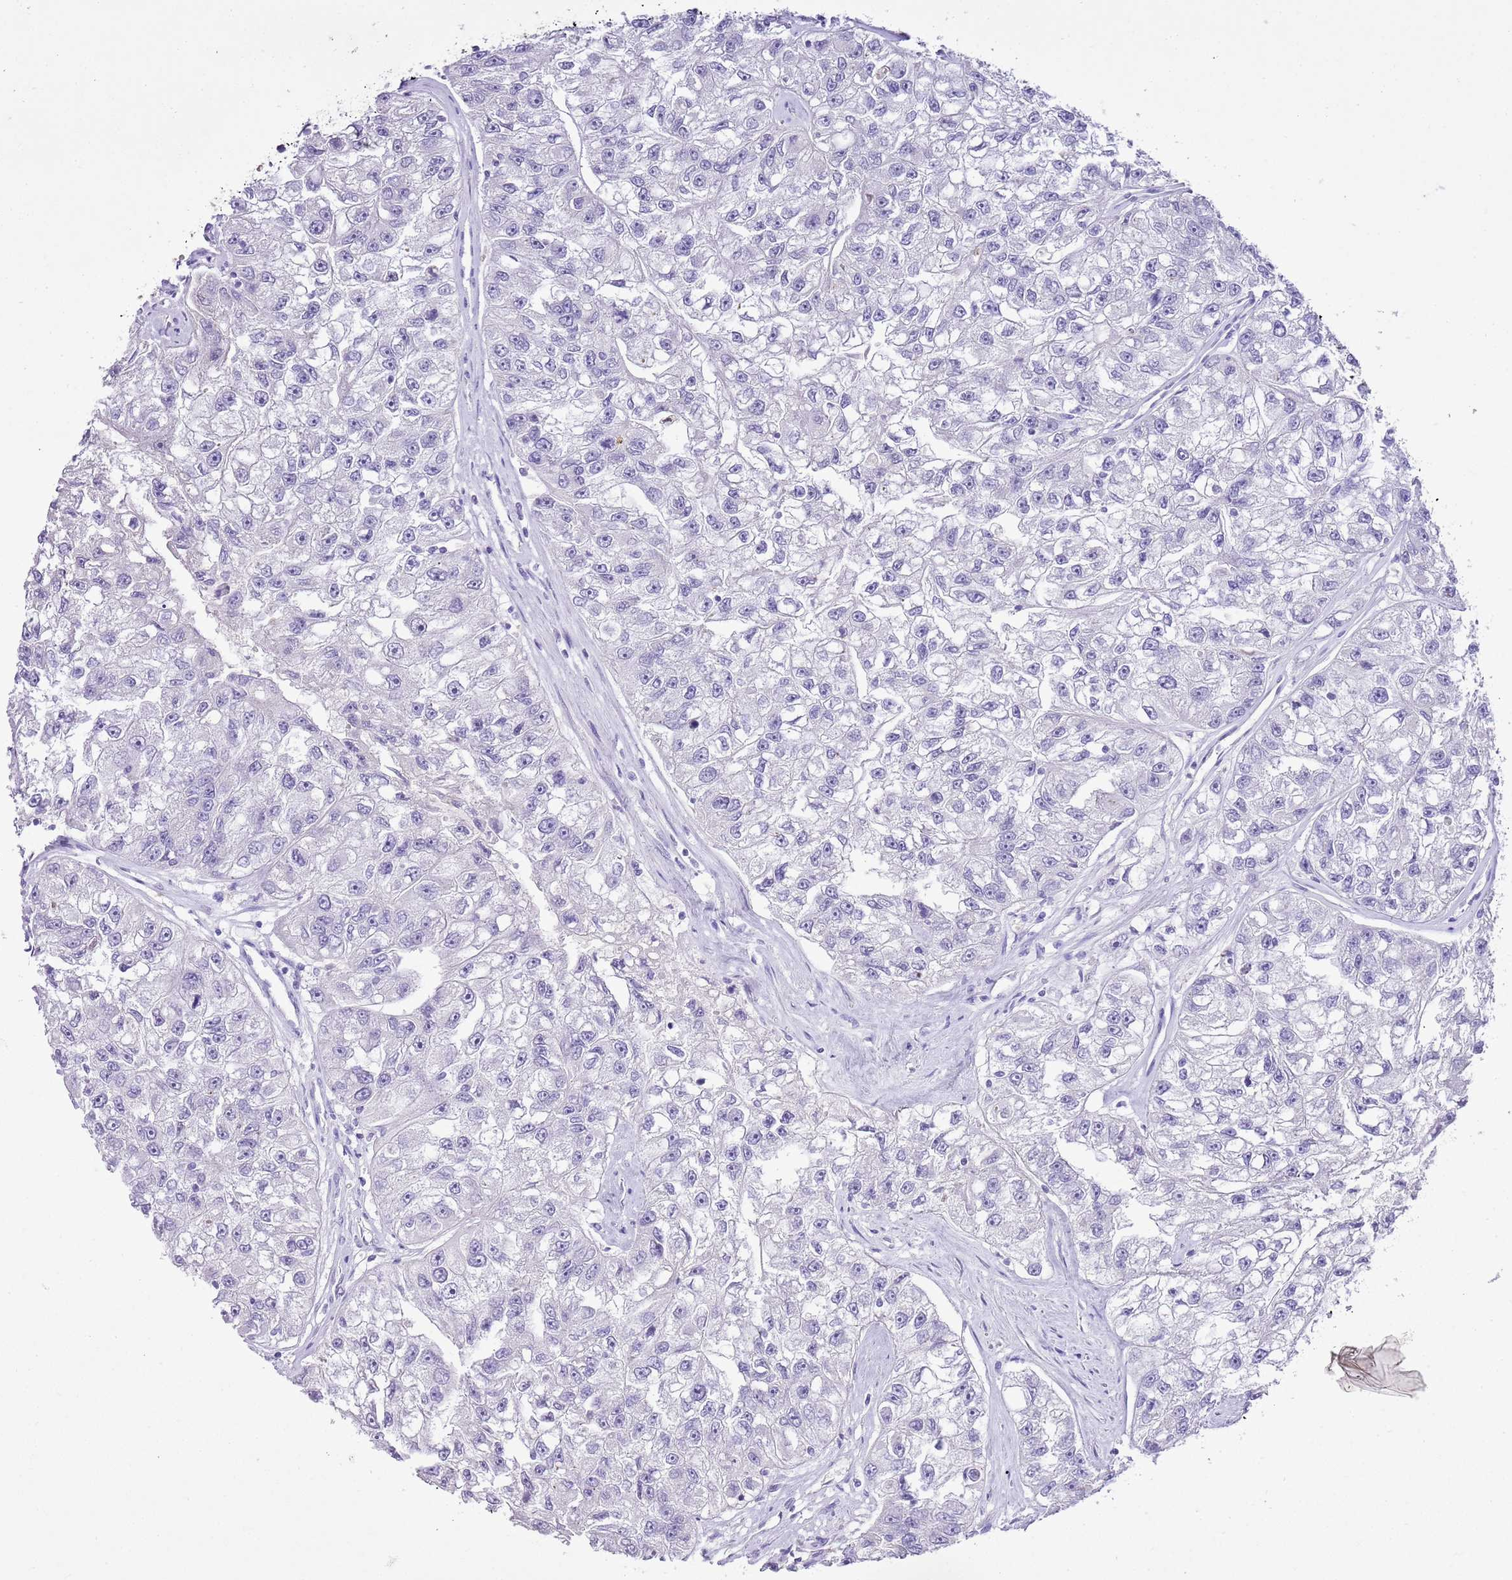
{"staining": {"intensity": "negative", "quantity": "none", "location": "none"}, "tissue": "renal cancer", "cell_type": "Tumor cells", "image_type": "cancer", "snomed": [{"axis": "morphology", "description": "Adenocarcinoma, NOS"}, {"axis": "topography", "description": "Kidney"}], "caption": "Immunohistochemical staining of human renal cancer (adenocarcinoma) exhibits no significant staining in tumor cells.", "gene": "XPO7", "patient": {"sex": "male", "age": 63}}